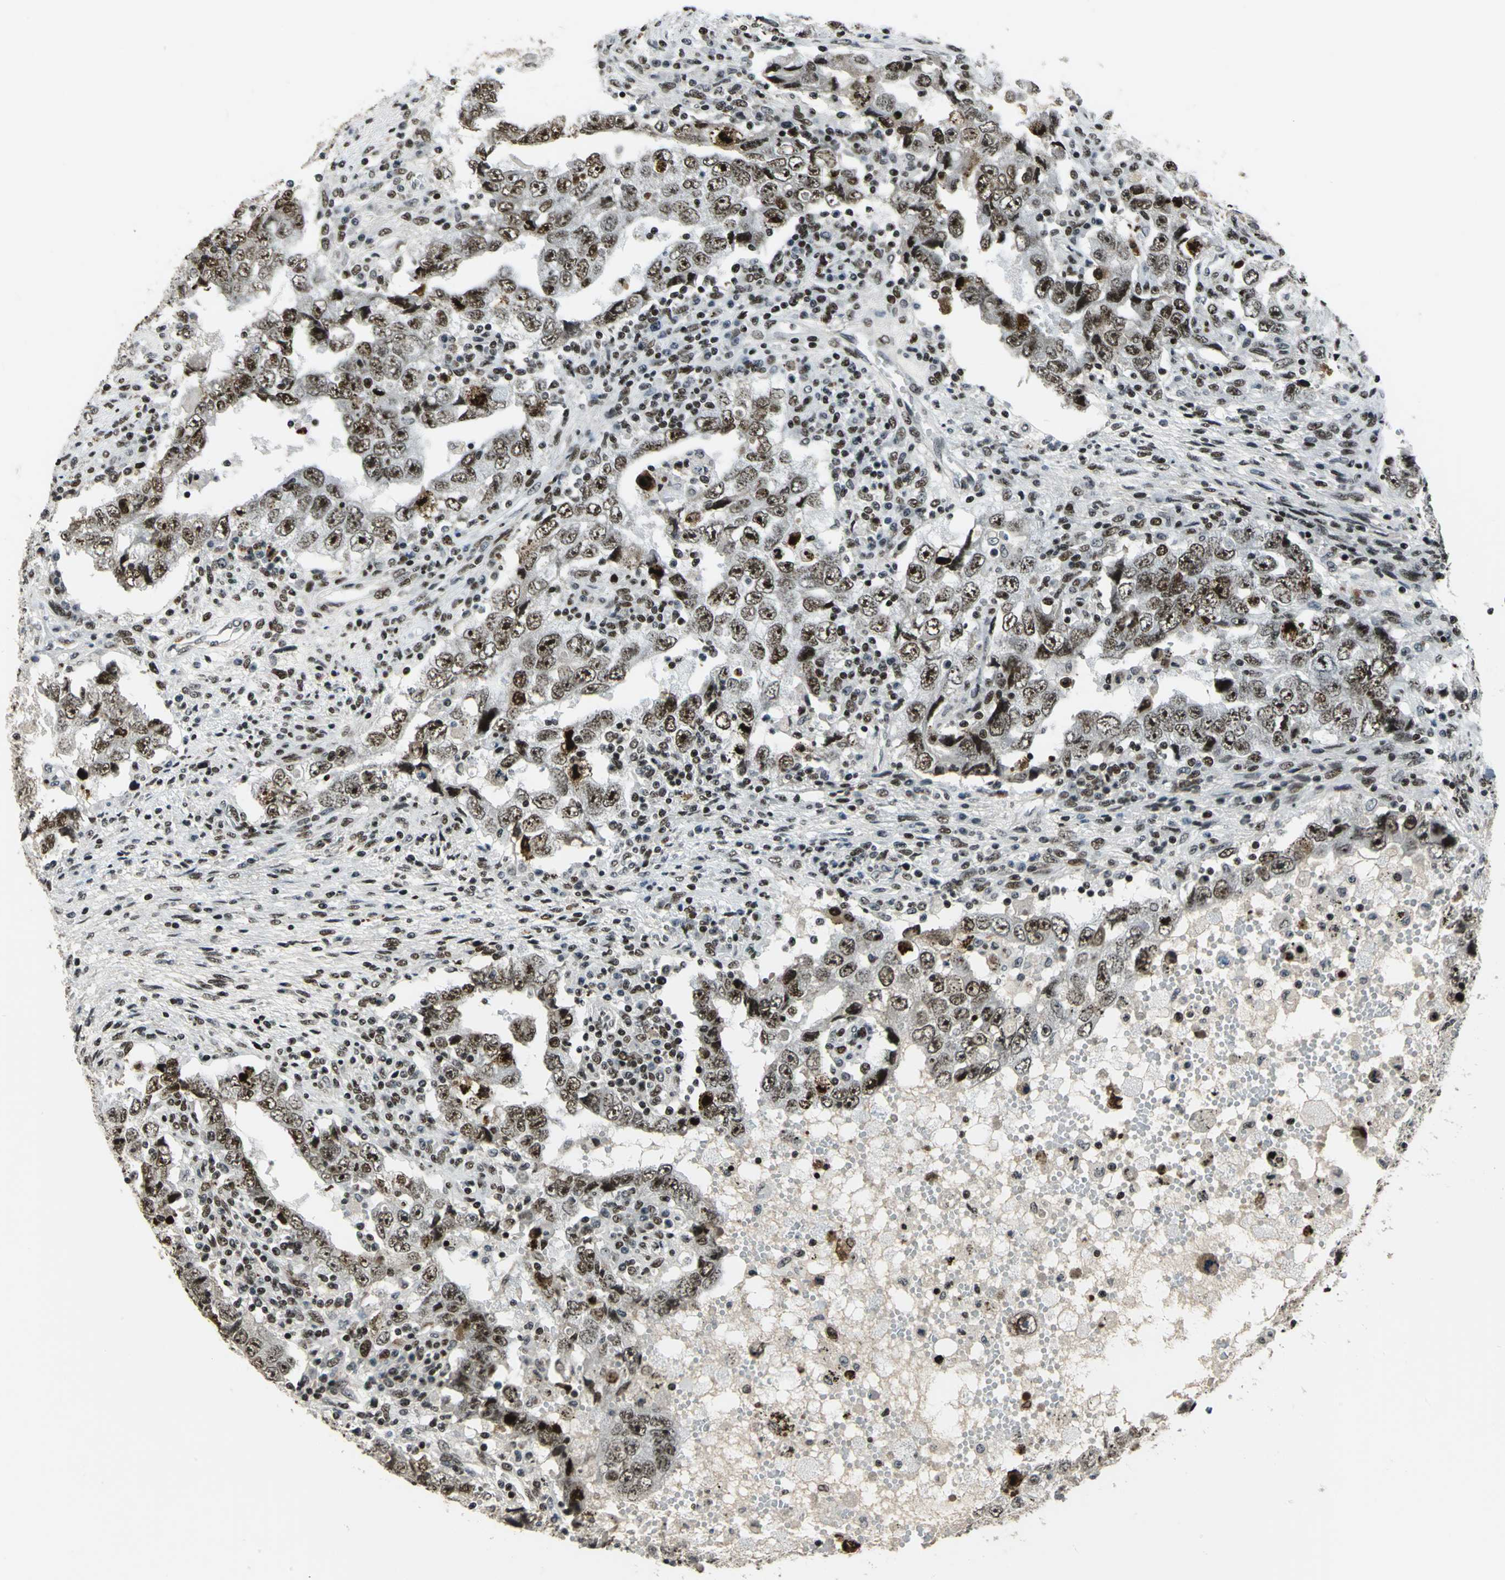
{"staining": {"intensity": "moderate", "quantity": ">75%", "location": "nuclear"}, "tissue": "testis cancer", "cell_type": "Tumor cells", "image_type": "cancer", "snomed": [{"axis": "morphology", "description": "Carcinoma, Embryonal, NOS"}, {"axis": "topography", "description": "Testis"}], "caption": "The immunohistochemical stain shows moderate nuclear expression in tumor cells of testis embryonal carcinoma tissue.", "gene": "UBTF", "patient": {"sex": "male", "age": 26}}